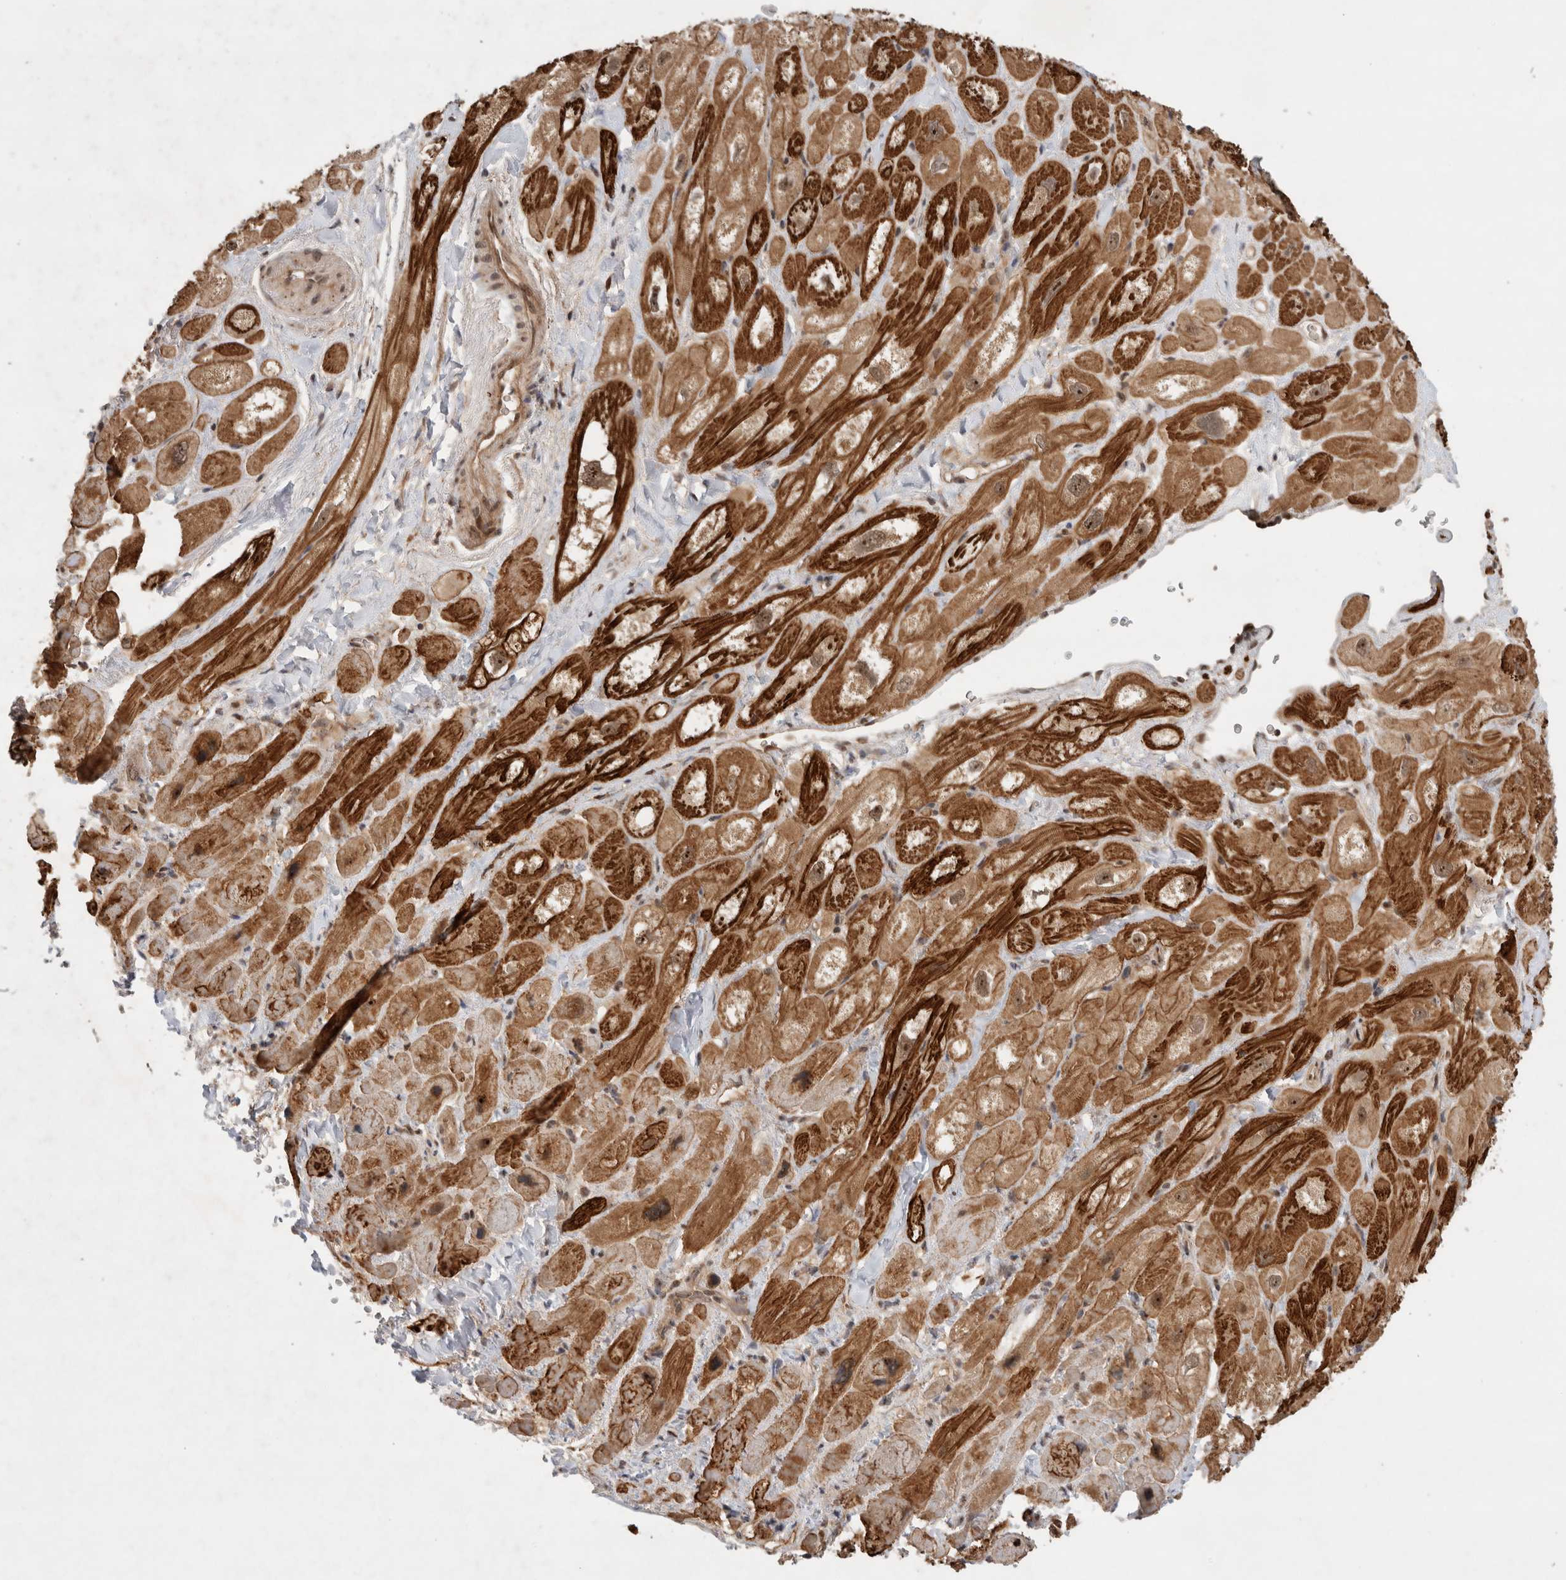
{"staining": {"intensity": "strong", "quantity": "25%-75%", "location": "cytoplasmic/membranous"}, "tissue": "heart muscle", "cell_type": "Cardiomyocytes", "image_type": "normal", "snomed": [{"axis": "morphology", "description": "Normal tissue, NOS"}, {"axis": "topography", "description": "Heart"}], "caption": "The histopathology image demonstrates staining of normal heart muscle, revealing strong cytoplasmic/membranous protein expression (brown color) within cardiomyocytes.", "gene": "MPHOSPH6", "patient": {"sex": "male", "age": 49}}